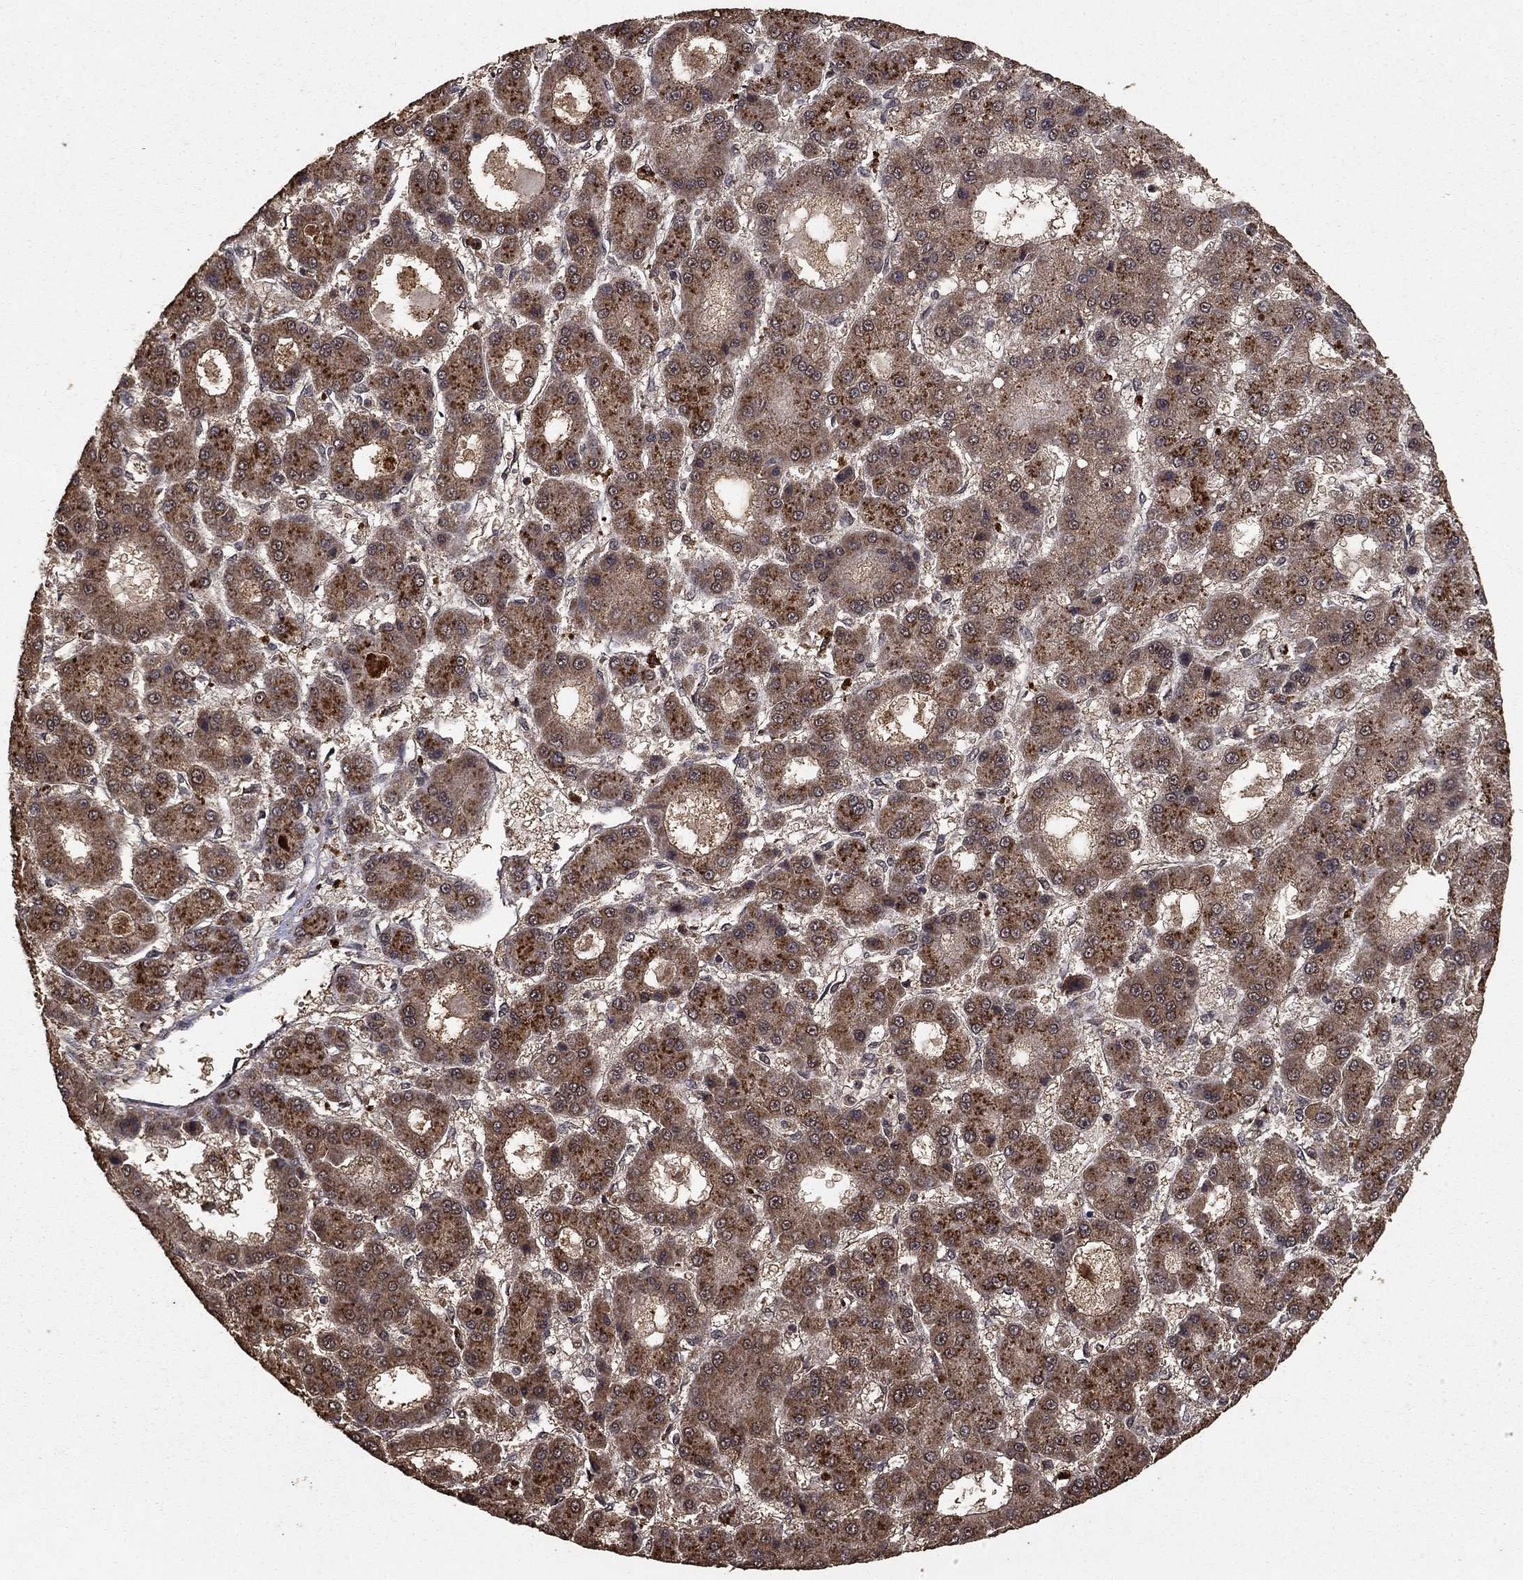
{"staining": {"intensity": "moderate", "quantity": ">75%", "location": "cytoplasmic/membranous"}, "tissue": "liver cancer", "cell_type": "Tumor cells", "image_type": "cancer", "snomed": [{"axis": "morphology", "description": "Carcinoma, Hepatocellular, NOS"}, {"axis": "topography", "description": "Liver"}], "caption": "Immunohistochemistry of human liver cancer reveals medium levels of moderate cytoplasmic/membranous positivity in about >75% of tumor cells.", "gene": "PRDM1", "patient": {"sex": "male", "age": 70}}